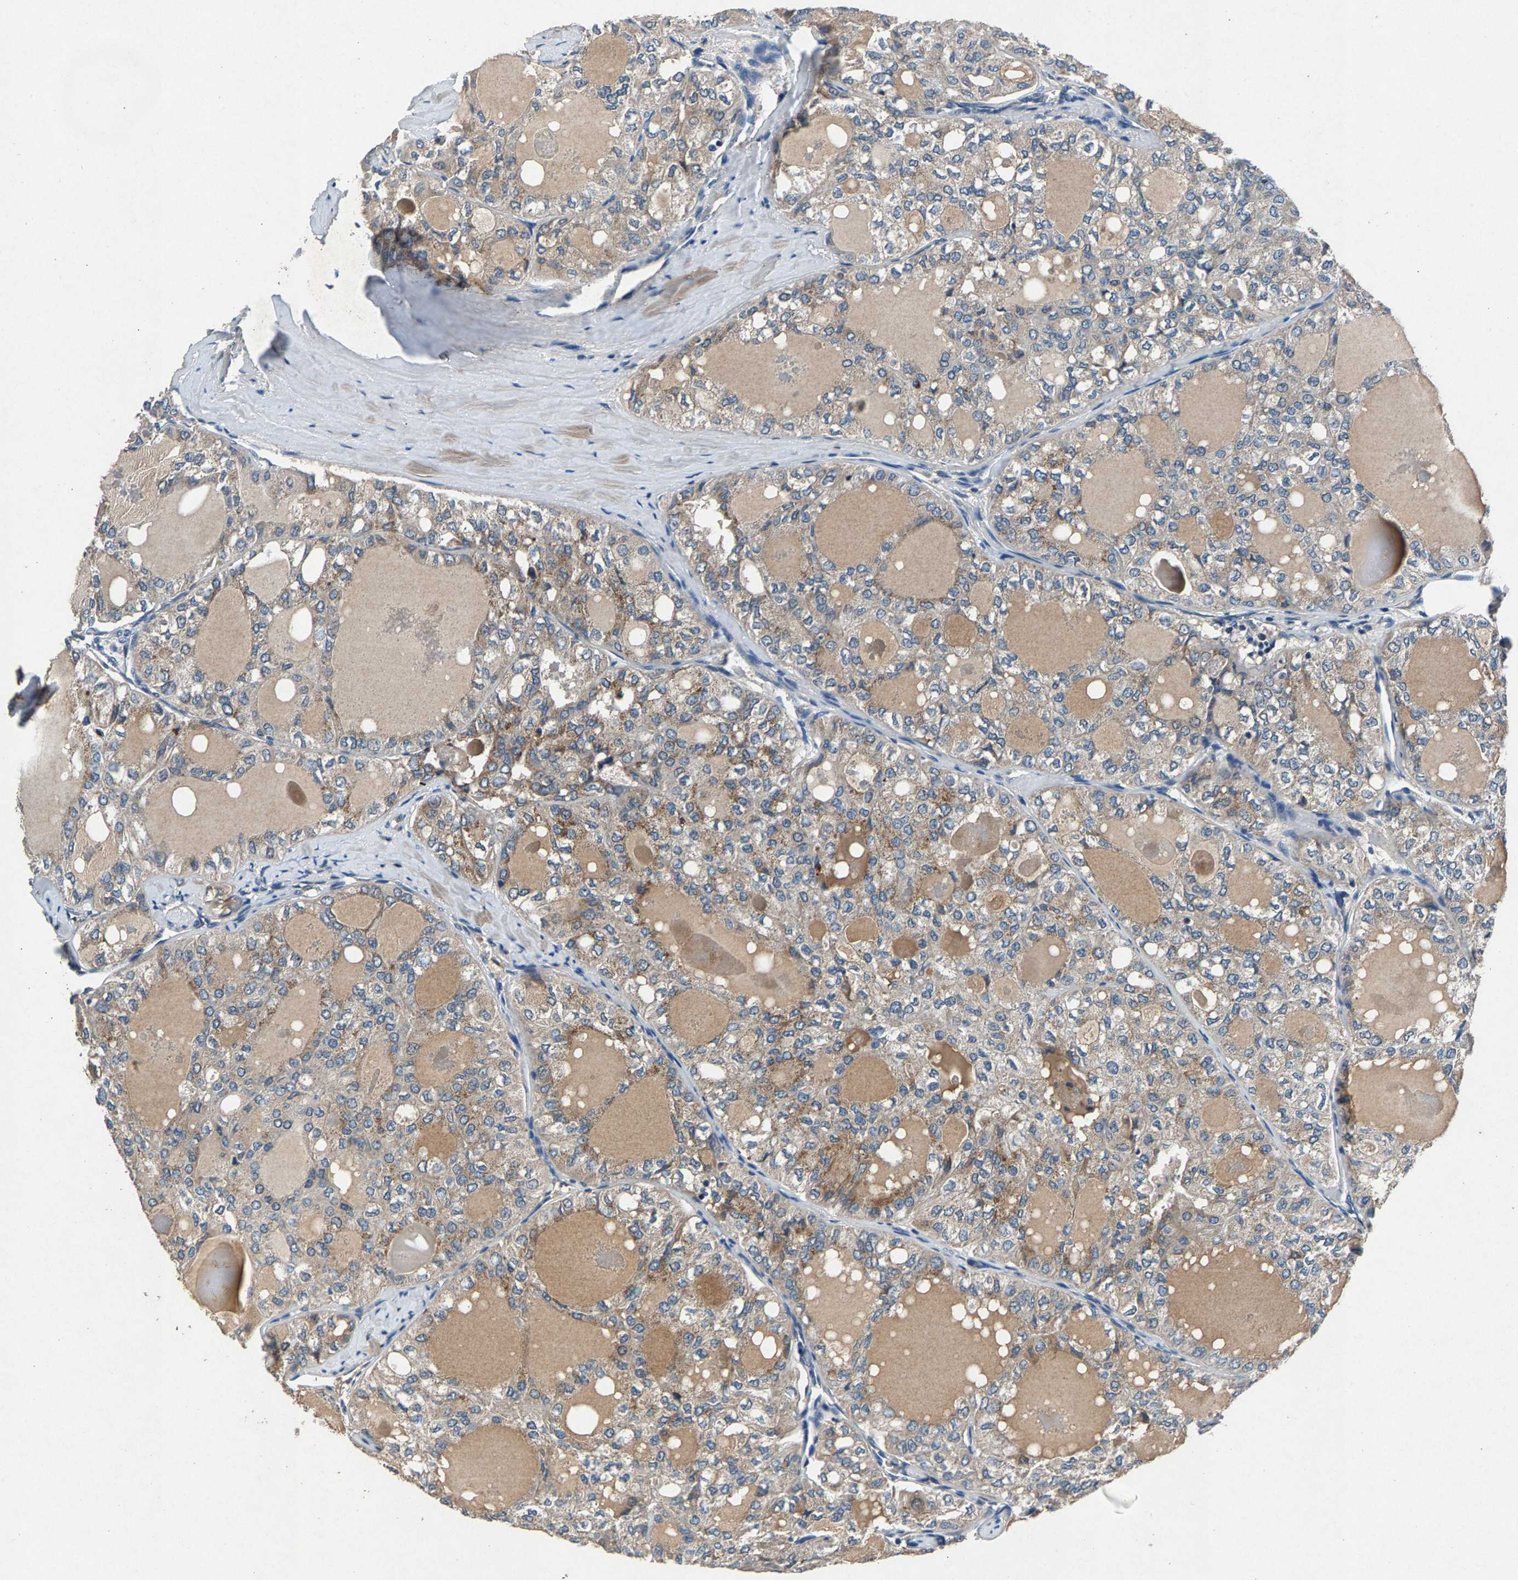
{"staining": {"intensity": "weak", "quantity": "25%-75%", "location": "cytoplasmic/membranous"}, "tissue": "thyroid cancer", "cell_type": "Tumor cells", "image_type": "cancer", "snomed": [{"axis": "morphology", "description": "Follicular adenoma carcinoma, NOS"}, {"axis": "topography", "description": "Thyroid gland"}], "caption": "Immunohistochemistry (IHC) (DAB) staining of thyroid cancer shows weak cytoplasmic/membranous protein positivity in approximately 25%-75% of tumor cells. (brown staining indicates protein expression, while blue staining denotes nuclei).", "gene": "PRXL2C", "patient": {"sex": "male", "age": 75}}